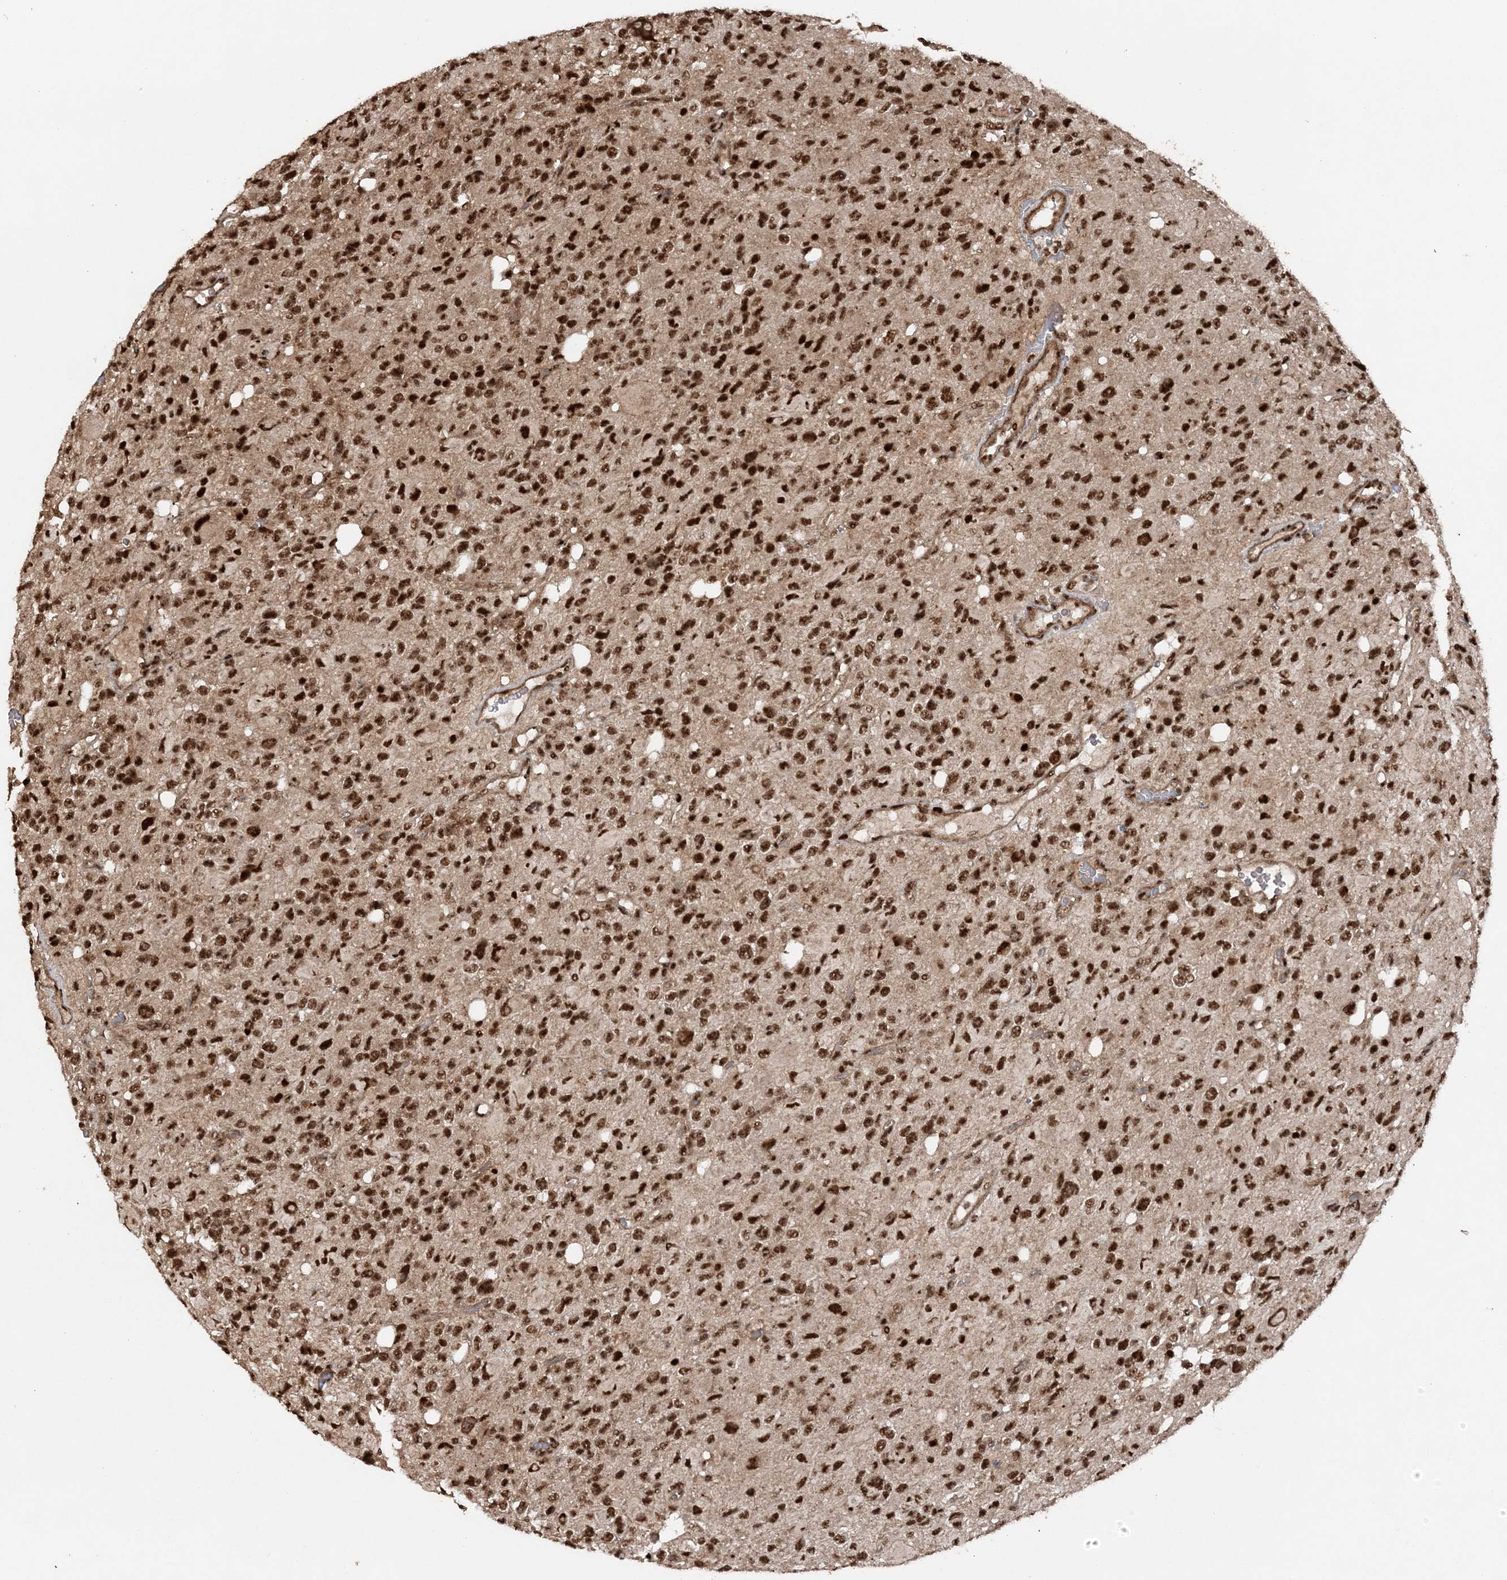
{"staining": {"intensity": "strong", "quantity": ">75%", "location": "nuclear"}, "tissue": "glioma", "cell_type": "Tumor cells", "image_type": "cancer", "snomed": [{"axis": "morphology", "description": "Glioma, malignant, High grade"}, {"axis": "topography", "description": "Brain"}], "caption": "Human glioma stained with a protein marker shows strong staining in tumor cells.", "gene": "EXOSC8", "patient": {"sex": "male", "age": 48}}